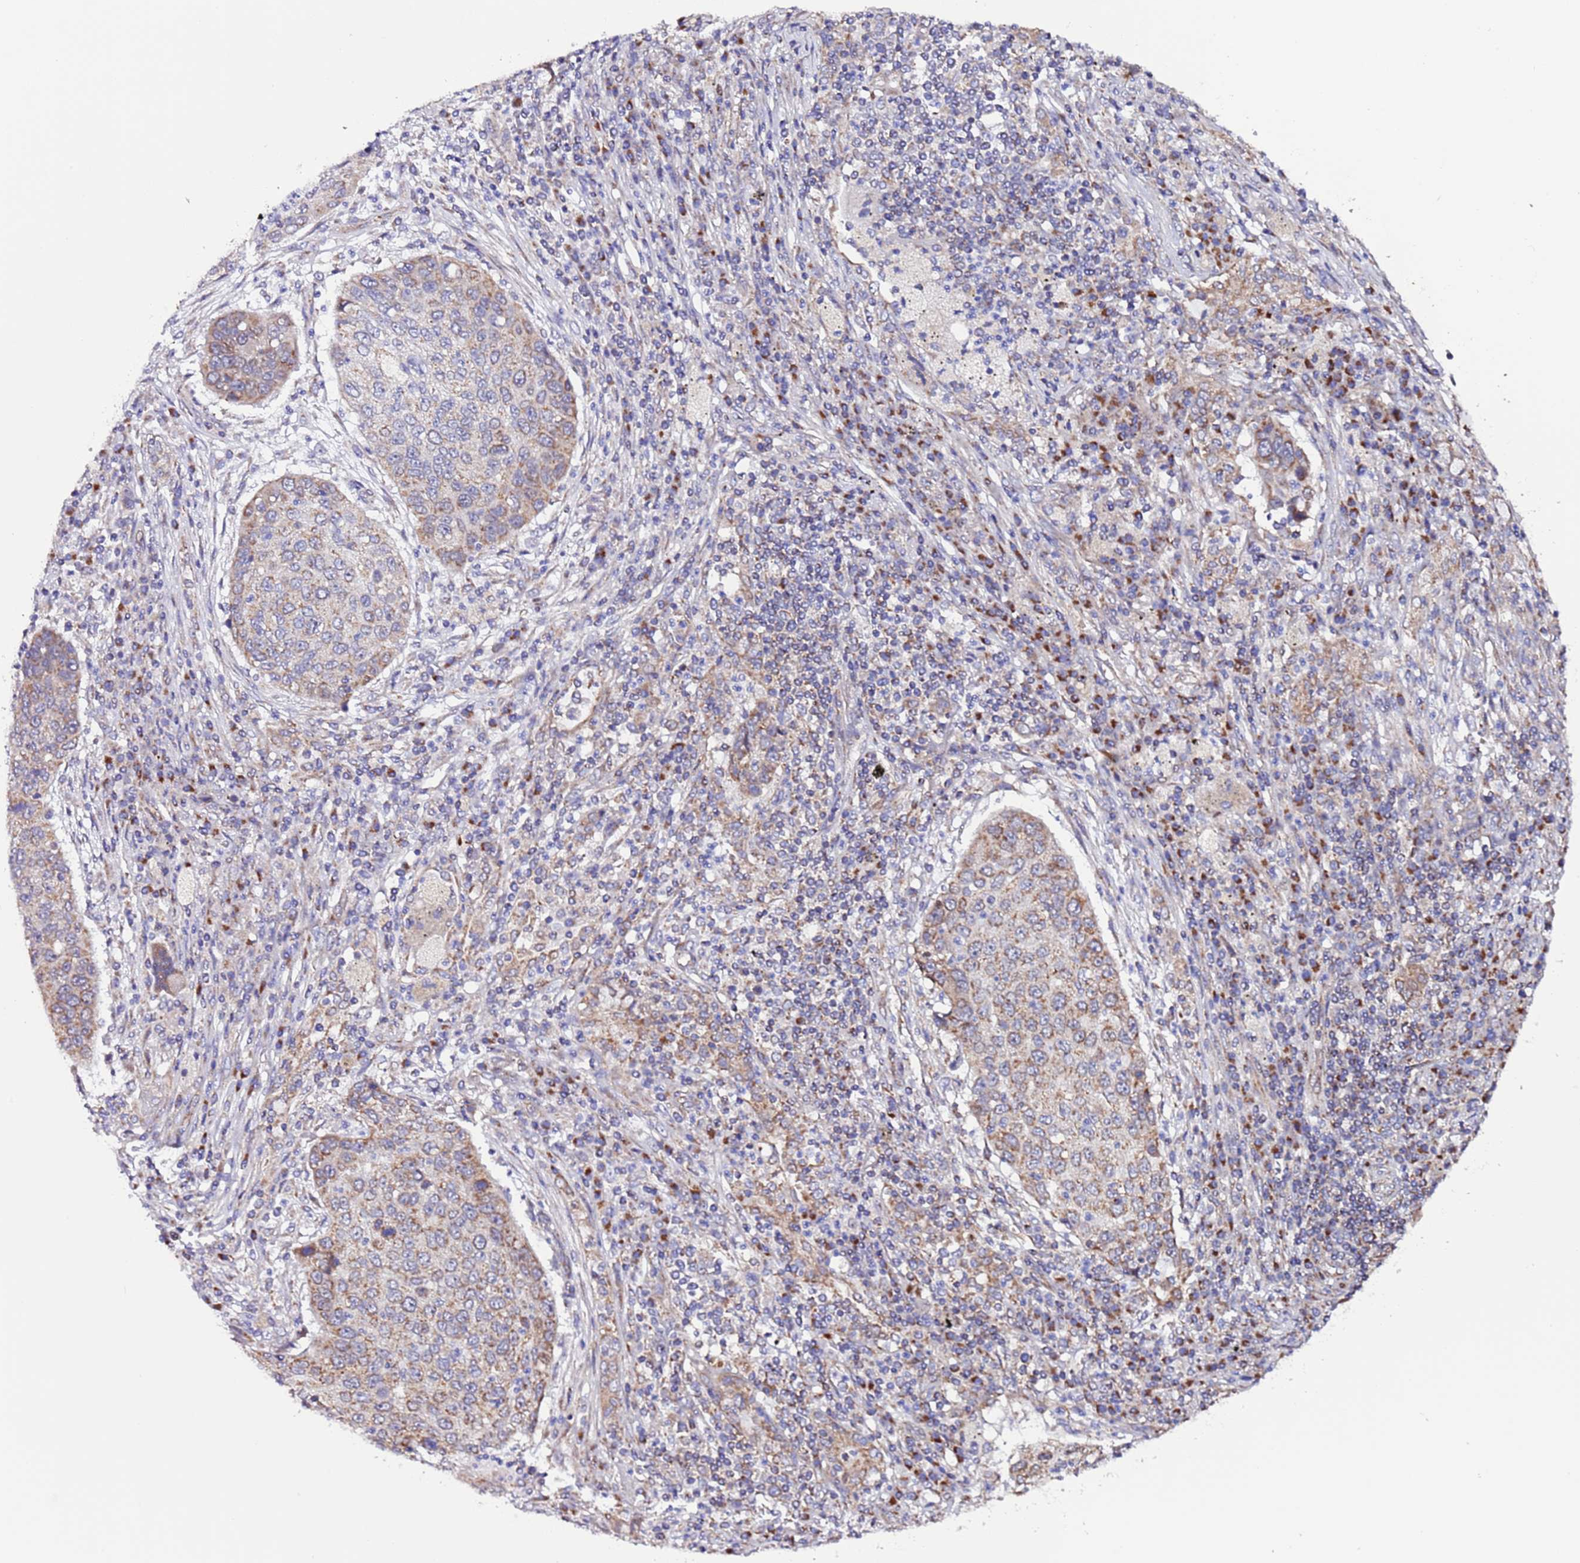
{"staining": {"intensity": "moderate", "quantity": "<25%", "location": "cytoplasmic/membranous"}, "tissue": "lung cancer", "cell_type": "Tumor cells", "image_type": "cancer", "snomed": [{"axis": "morphology", "description": "Squamous cell carcinoma, NOS"}, {"axis": "topography", "description": "Lung"}], "caption": "Protein expression analysis of human lung cancer reveals moderate cytoplasmic/membranous positivity in approximately <25% of tumor cells.", "gene": "AHI1", "patient": {"sex": "female", "age": 63}}